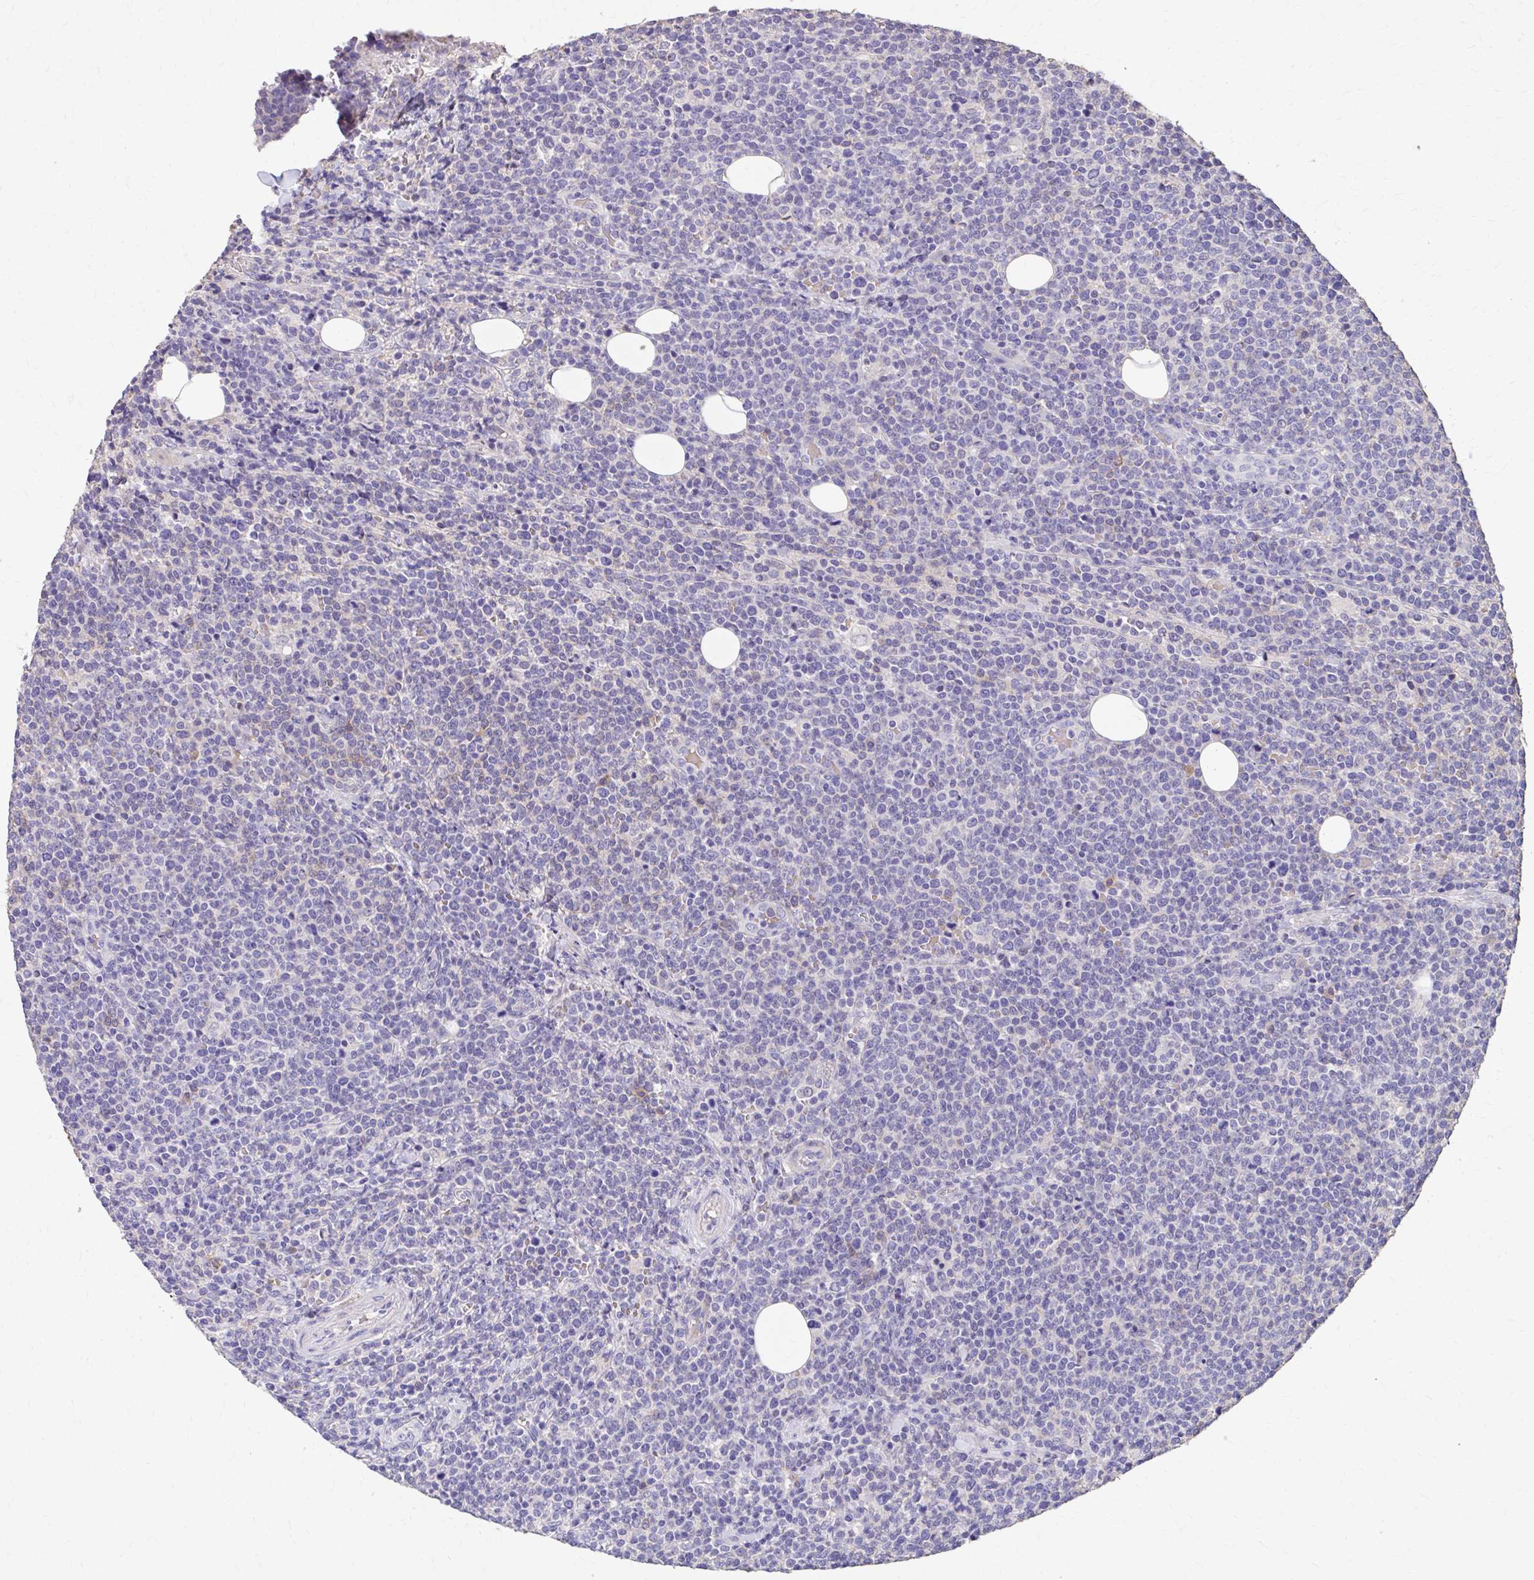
{"staining": {"intensity": "negative", "quantity": "none", "location": "none"}, "tissue": "lymphoma", "cell_type": "Tumor cells", "image_type": "cancer", "snomed": [{"axis": "morphology", "description": "Malignant lymphoma, non-Hodgkin's type, High grade"}, {"axis": "topography", "description": "Lymph node"}], "caption": "Immunohistochemistry (IHC) histopathology image of neoplastic tissue: high-grade malignant lymphoma, non-Hodgkin's type stained with DAB shows no significant protein expression in tumor cells.", "gene": "EPB41L1", "patient": {"sex": "male", "age": 61}}